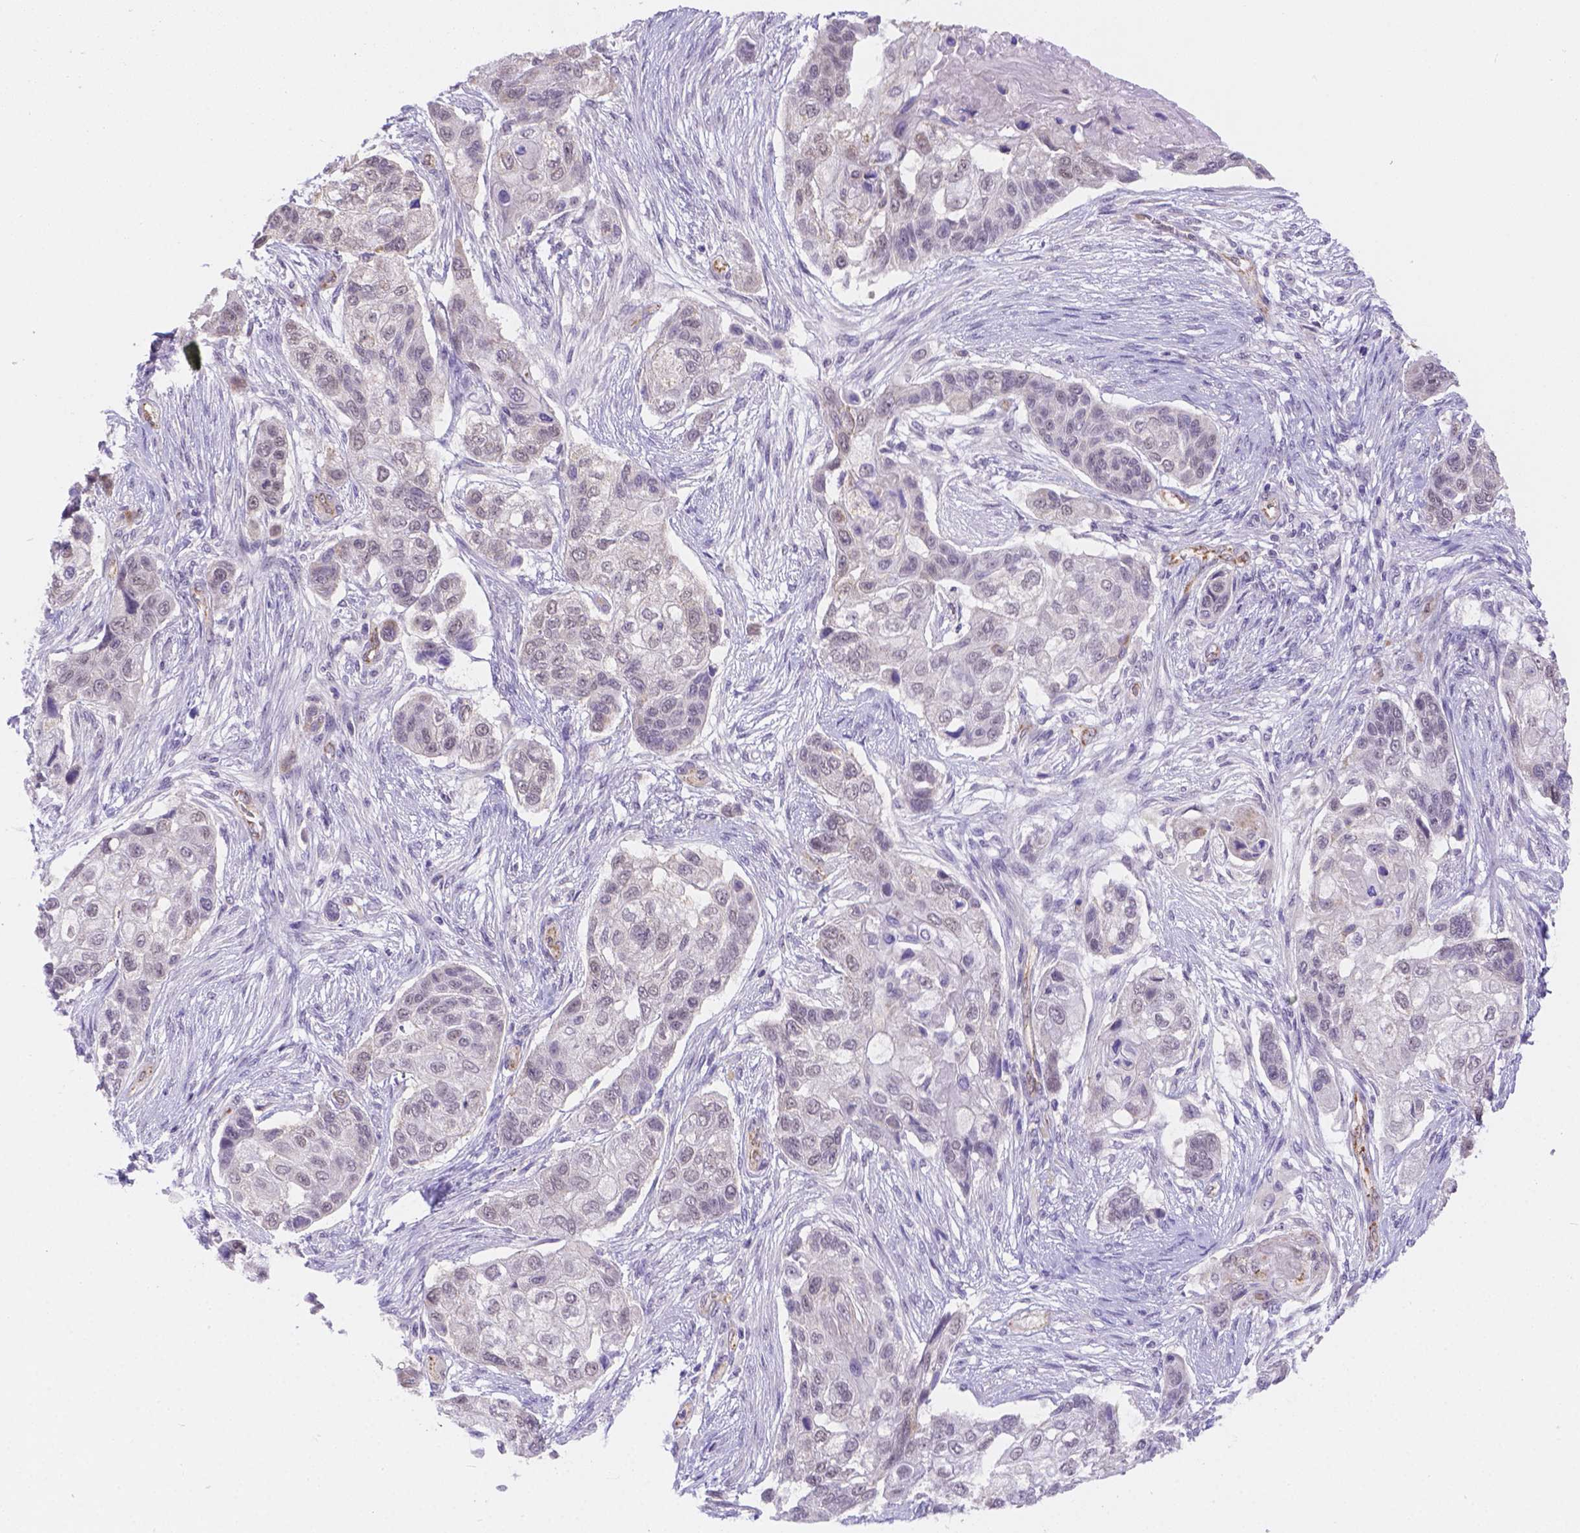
{"staining": {"intensity": "negative", "quantity": "none", "location": "none"}, "tissue": "lung cancer", "cell_type": "Tumor cells", "image_type": "cancer", "snomed": [{"axis": "morphology", "description": "Squamous cell carcinoma, NOS"}, {"axis": "topography", "description": "Lung"}], "caption": "This image is of lung squamous cell carcinoma stained with IHC to label a protein in brown with the nuclei are counter-stained blue. There is no positivity in tumor cells. The staining was performed using DAB (3,3'-diaminobenzidine) to visualize the protein expression in brown, while the nuclei were stained in blue with hematoxylin (Magnification: 20x).", "gene": "NXPE2", "patient": {"sex": "male", "age": 69}}